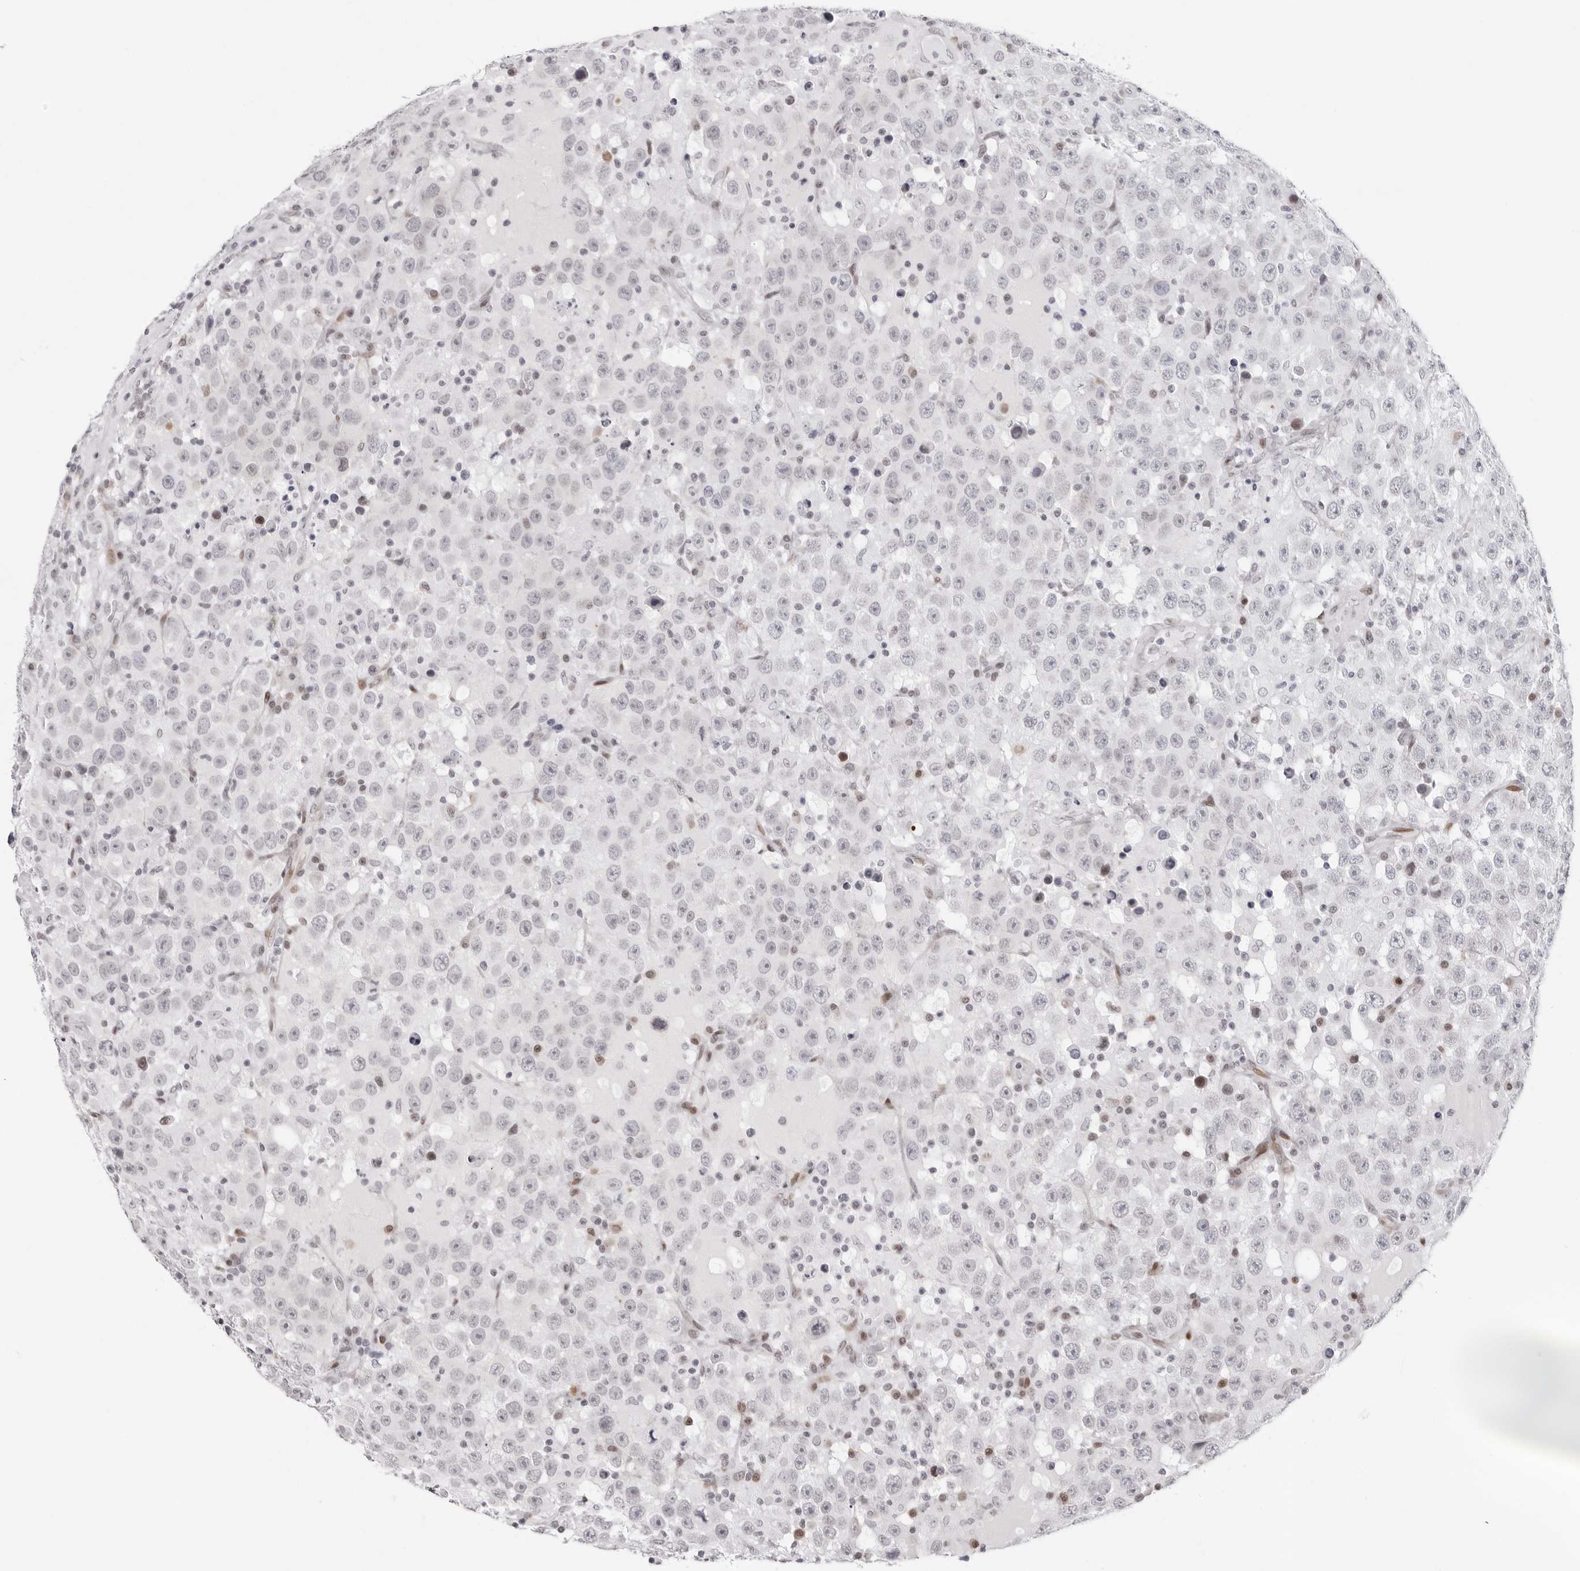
{"staining": {"intensity": "negative", "quantity": "none", "location": "none"}, "tissue": "testis cancer", "cell_type": "Tumor cells", "image_type": "cancer", "snomed": [{"axis": "morphology", "description": "Seminoma, NOS"}, {"axis": "topography", "description": "Testis"}], "caption": "High power microscopy image of an immunohistochemistry (IHC) histopathology image of testis cancer, revealing no significant expression in tumor cells.", "gene": "NTPCR", "patient": {"sex": "male", "age": 41}}